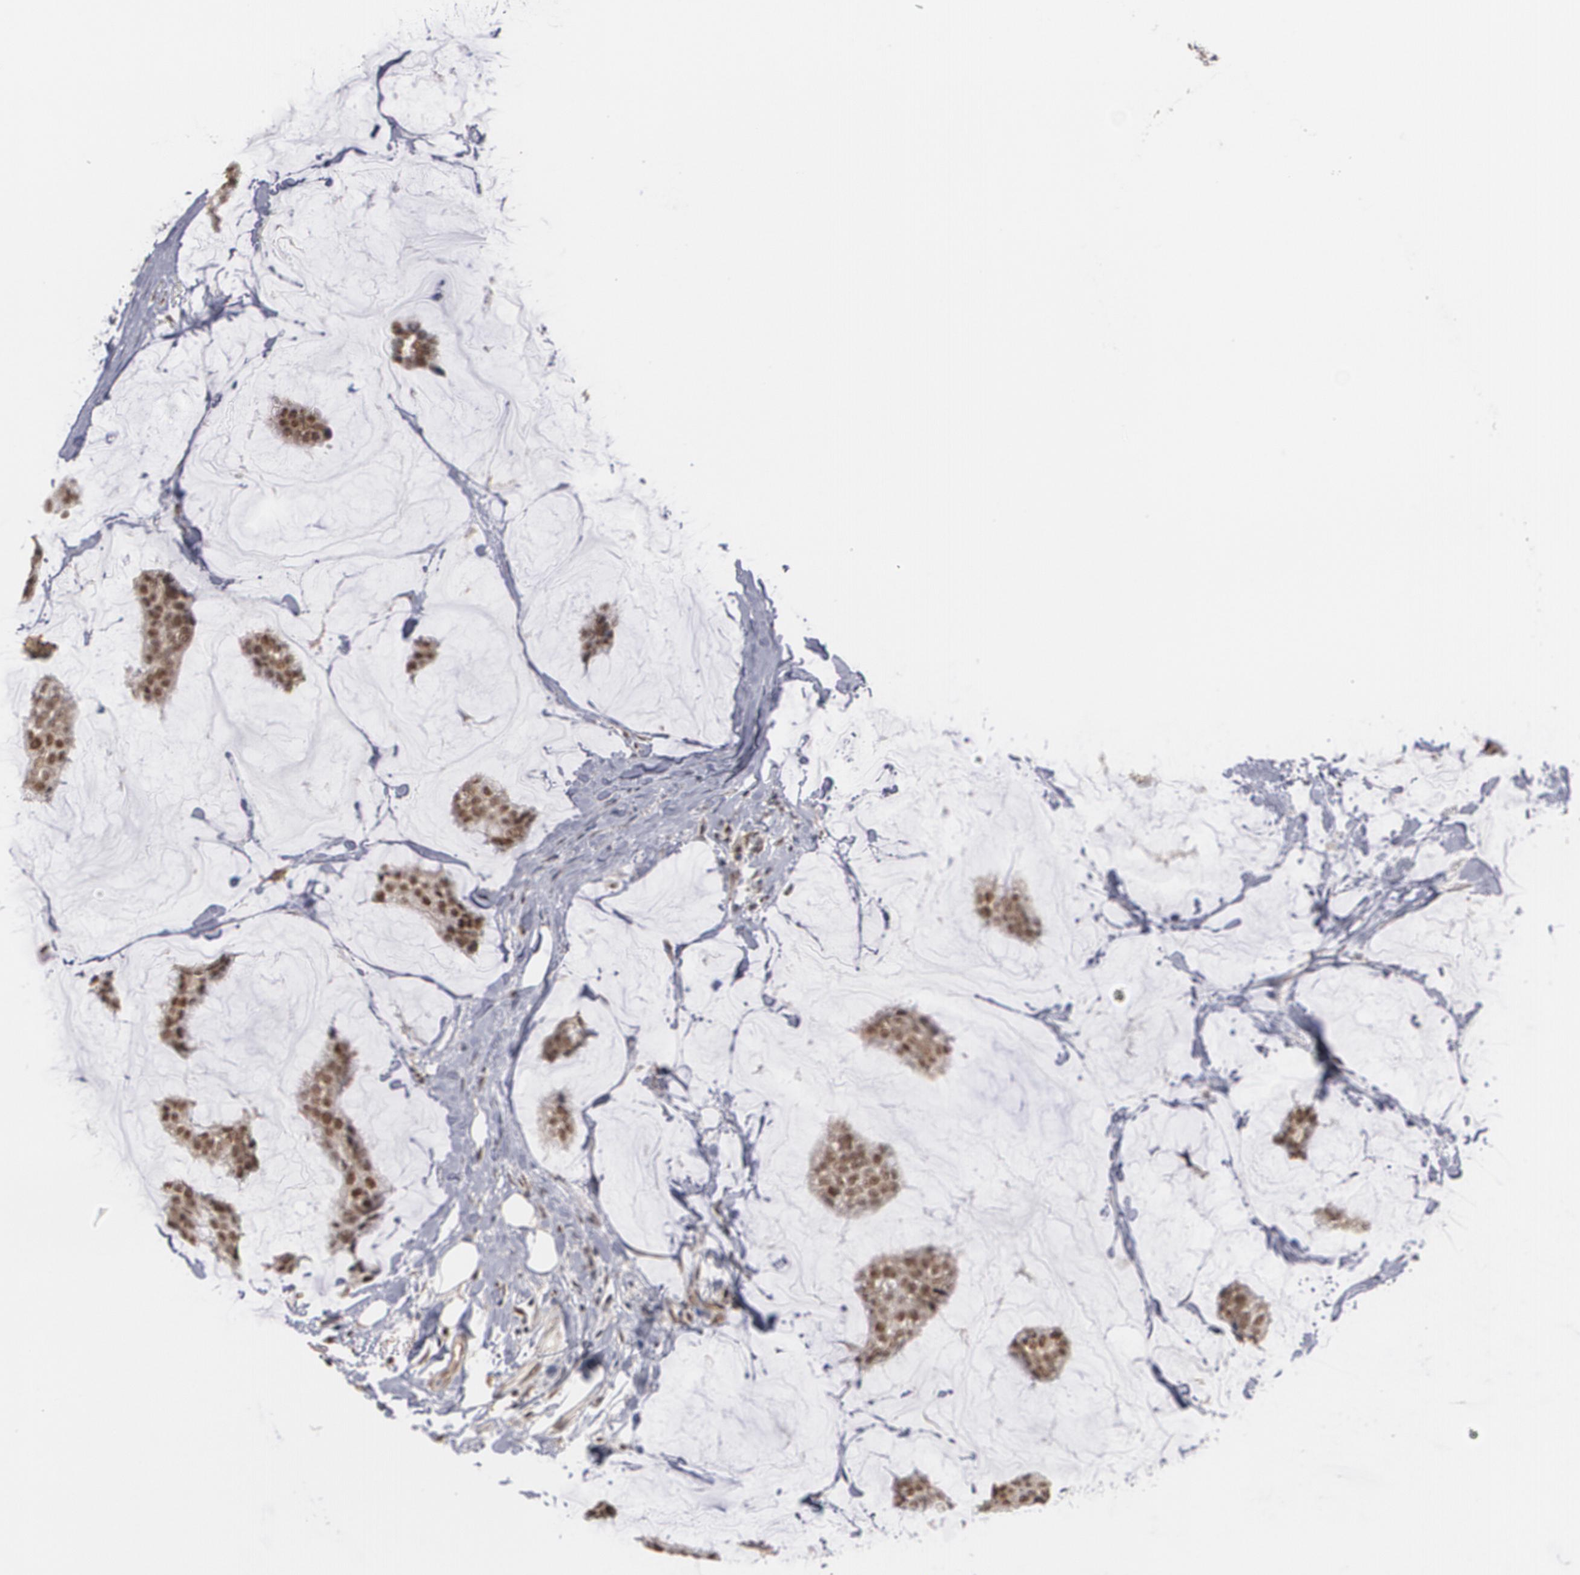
{"staining": {"intensity": "moderate", "quantity": ">75%", "location": "nuclear"}, "tissue": "breast cancer", "cell_type": "Tumor cells", "image_type": "cancer", "snomed": [{"axis": "morphology", "description": "Duct carcinoma"}, {"axis": "topography", "description": "Breast"}], "caption": "Protein expression by IHC reveals moderate nuclear staining in about >75% of tumor cells in invasive ductal carcinoma (breast).", "gene": "ZNF75A", "patient": {"sex": "female", "age": 93}}